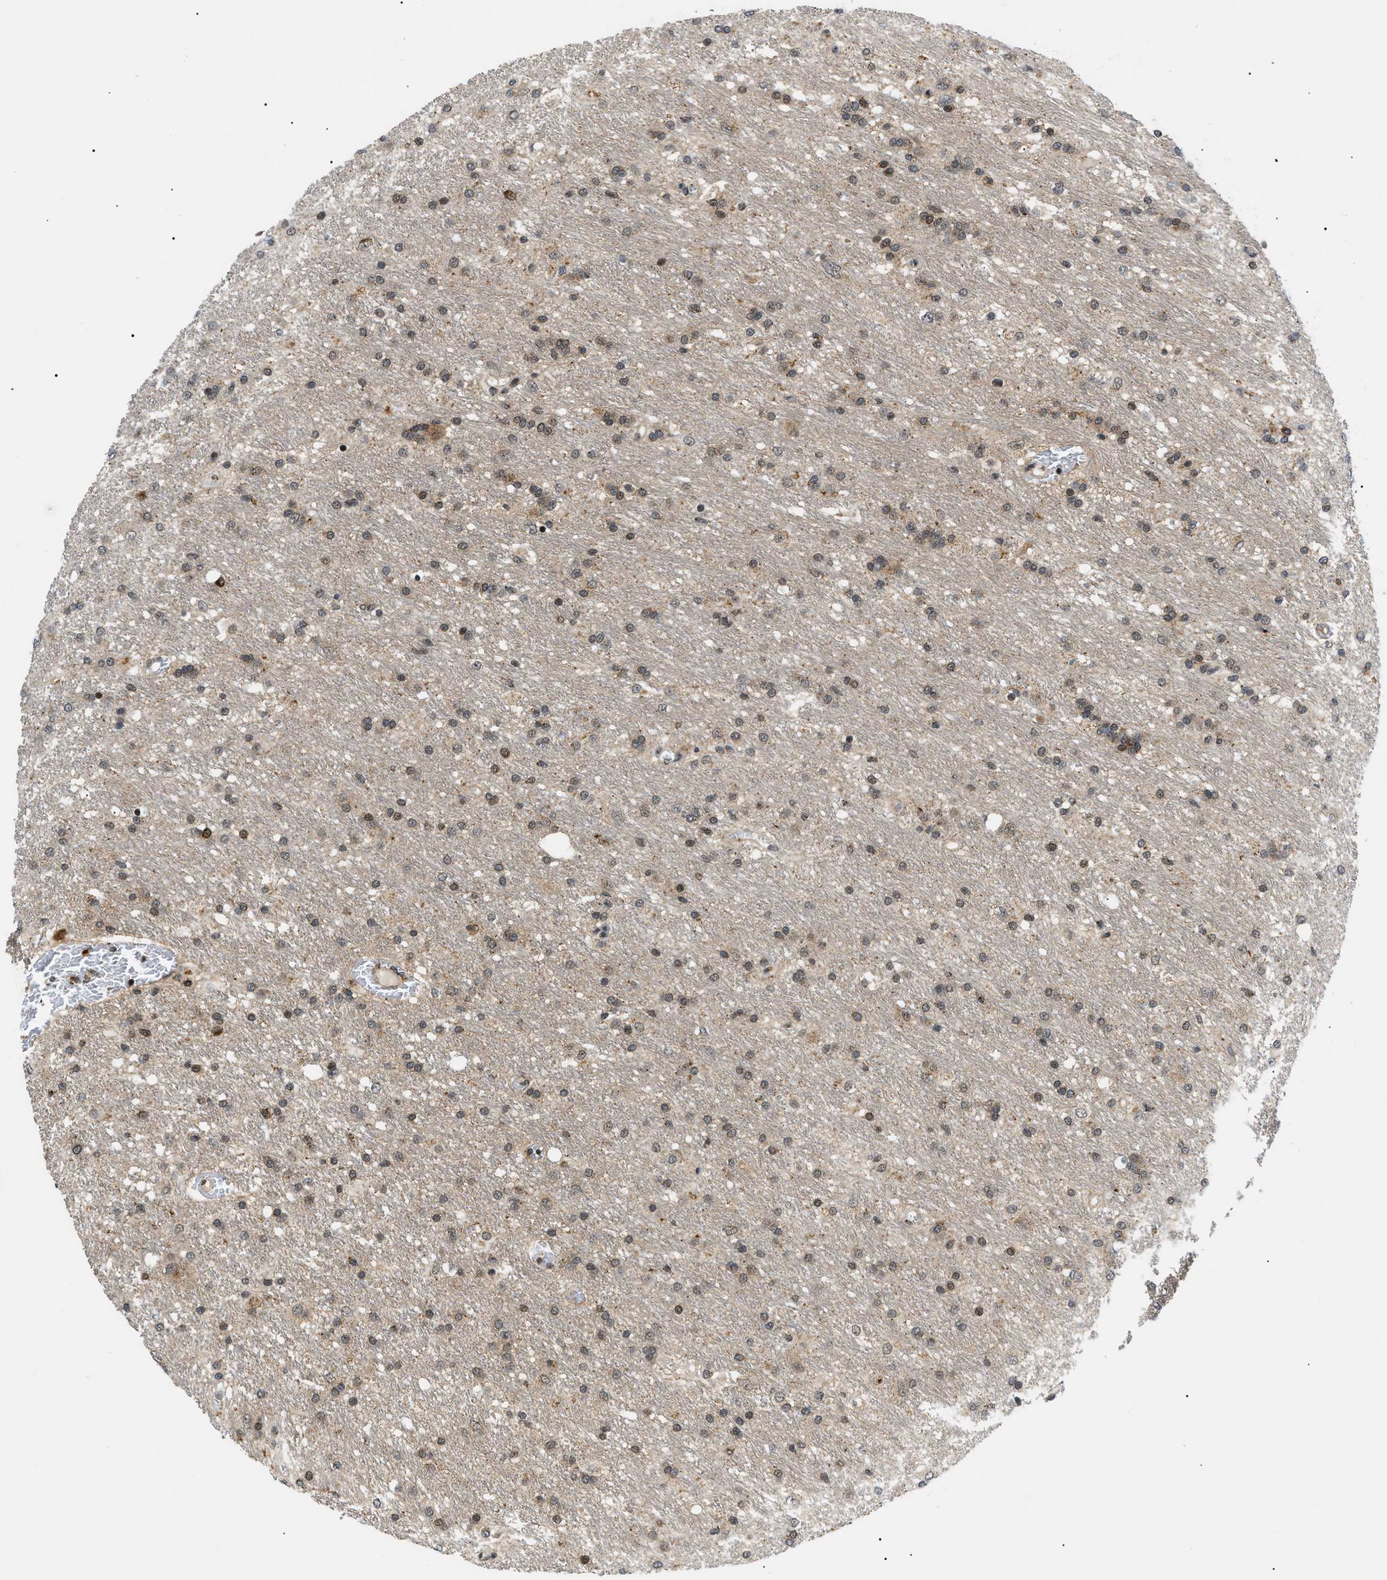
{"staining": {"intensity": "moderate", "quantity": "25%-75%", "location": "nuclear"}, "tissue": "glioma", "cell_type": "Tumor cells", "image_type": "cancer", "snomed": [{"axis": "morphology", "description": "Glioma, malignant, Low grade"}, {"axis": "topography", "description": "Brain"}], "caption": "Brown immunohistochemical staining in glioma reveals moderate nuclear expression in about 25%-75% of tumor cells.", "gene": "ZBTB11", "patient": {"sex": "male", "age": 77}}